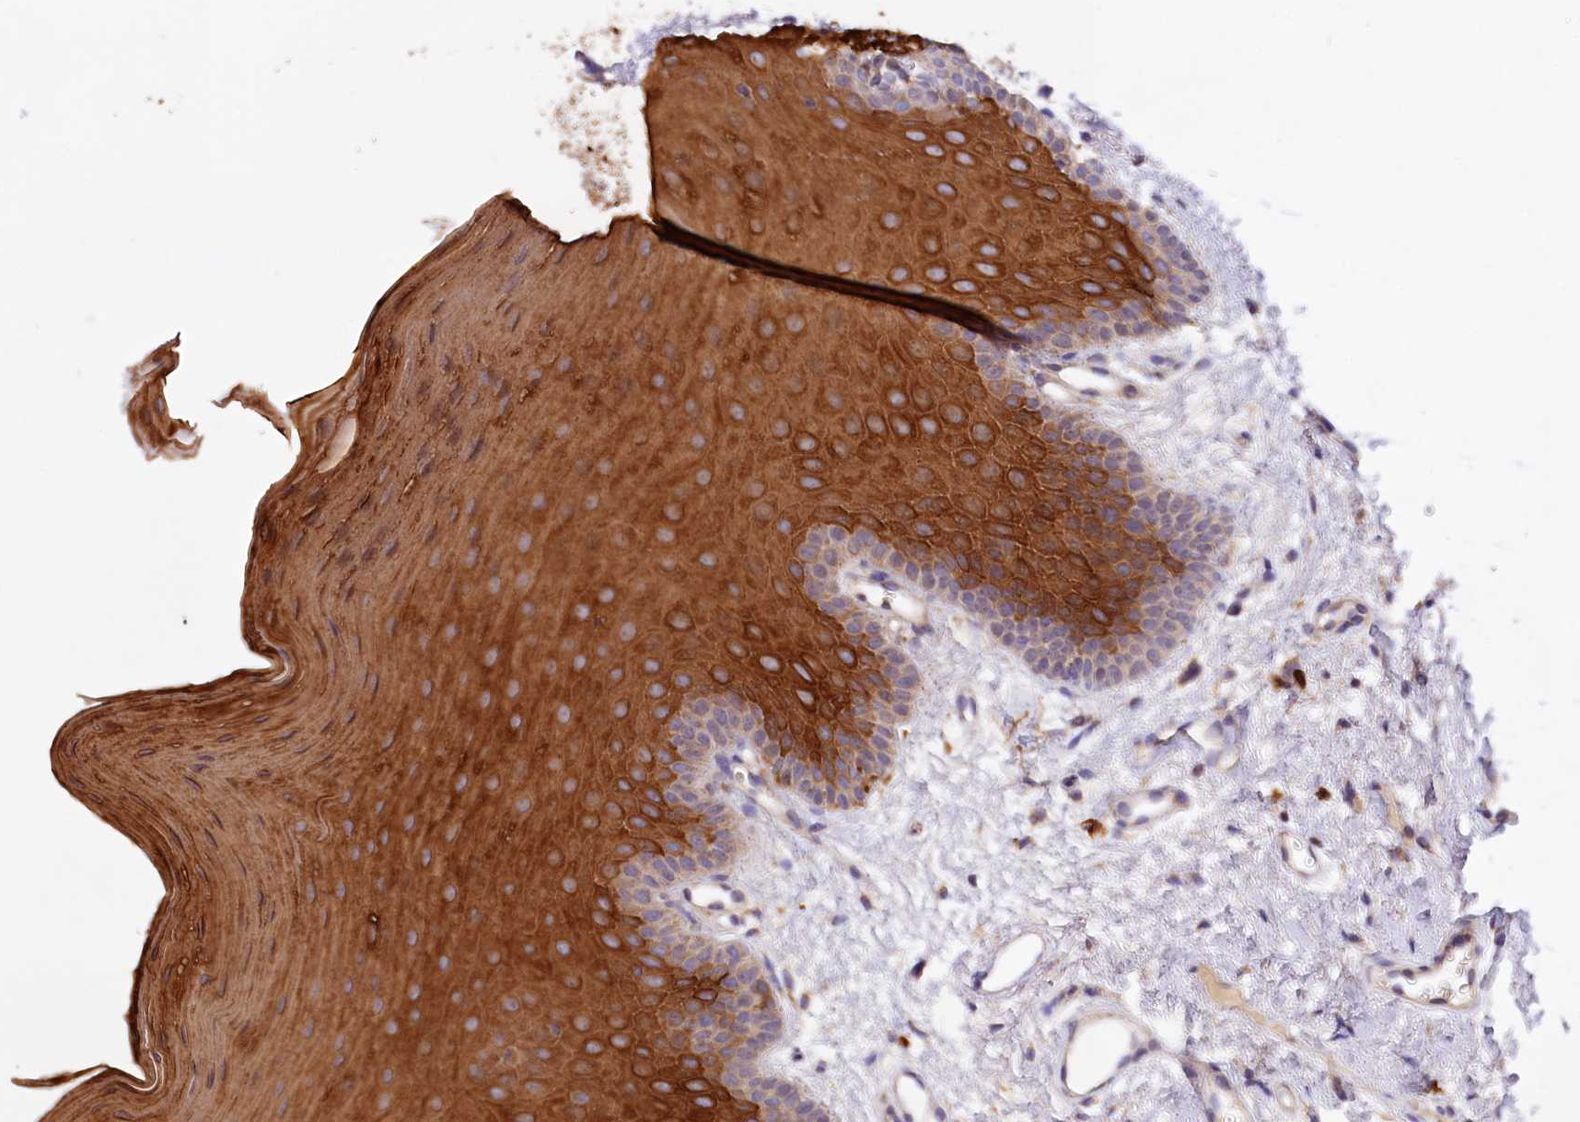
{"staining": {"intensity": "strong", "quantity": "25%-75%", "location": "cytoplasmic/membranous"}, "tissue": "oral mucosa", "cell_type": "Squamous epithelial cells", "image_type": "normal", "snomed": [{"axis": "morphology", "description": "Normal tissue, NOS"}, {"axis": "topography", "description": "Oral tissue"}], "caption": "Strong cytoplasmic/membranous protein staining is identified in about 25%-75% of squamous epithelial cells in oral mucosa. The protein of interest is stained brown, and the nuclei are stained in blue (DAB IHC with brightfield microscopy, high magnification).", "gene": "ZNF45", "patient": {"sex": "male", "age": 68}}